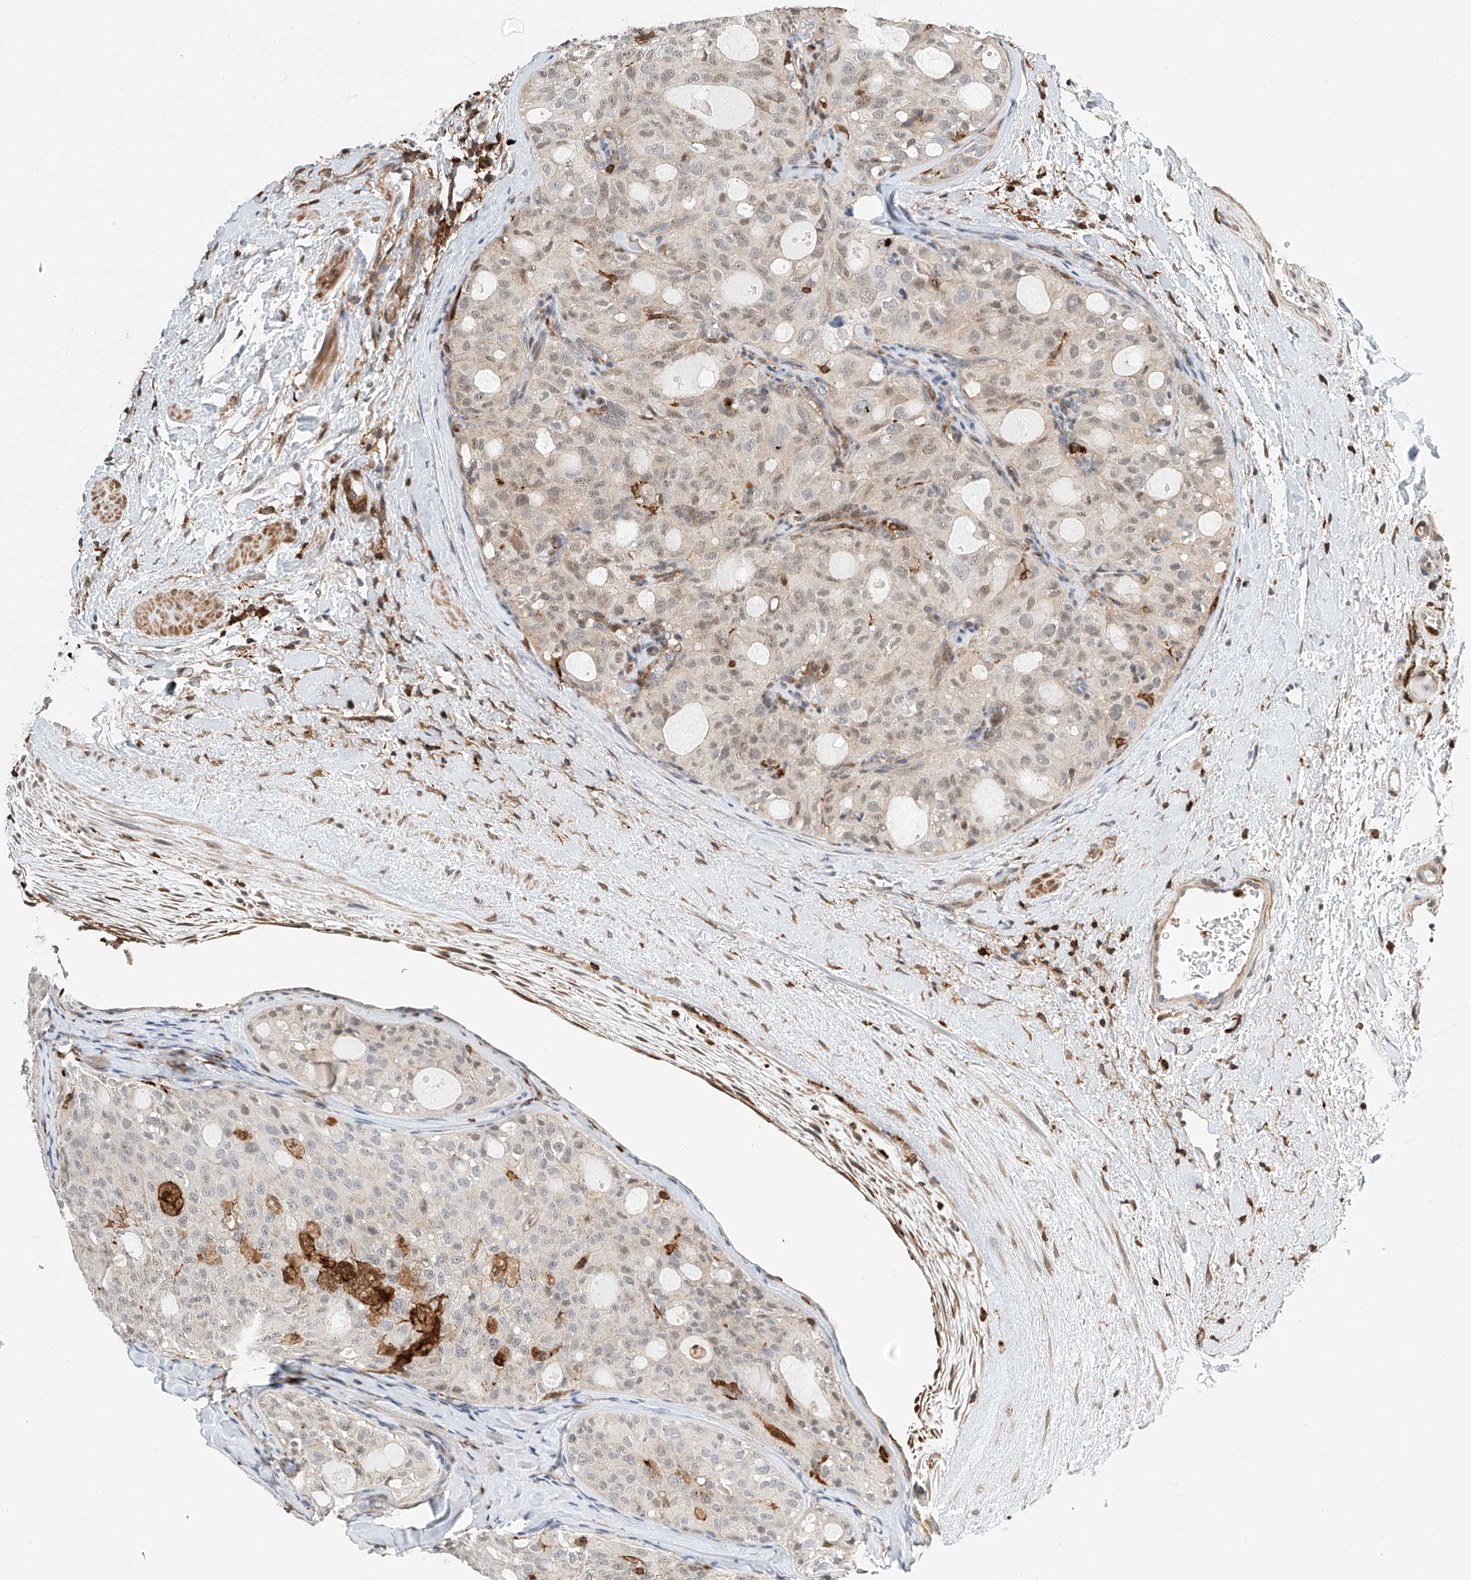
{"staining": {"intensity": "weak", "quantity": ">75%", "location": "nuclear"}, "tissue": "thyroid cancer", "cell_type": "Tumor cells", "image_type": "cancer", "snomed": [{"axis": "morphology", "description": "Follicular adenoma carcinoma, NOS"}, {"axis": "topography", "description": "Thyroid gland"}], "caption": "This micrograph reveals thyroid follicular adenoma carcinoma stained with immunohistochemistry to label a protein in brown. The nuclear of tumor cells show weak positivity for the protein. Nuclei are counter-stained blue.", "gene": "MICAL1", "patient": {"sex": "male", "age": 75}}